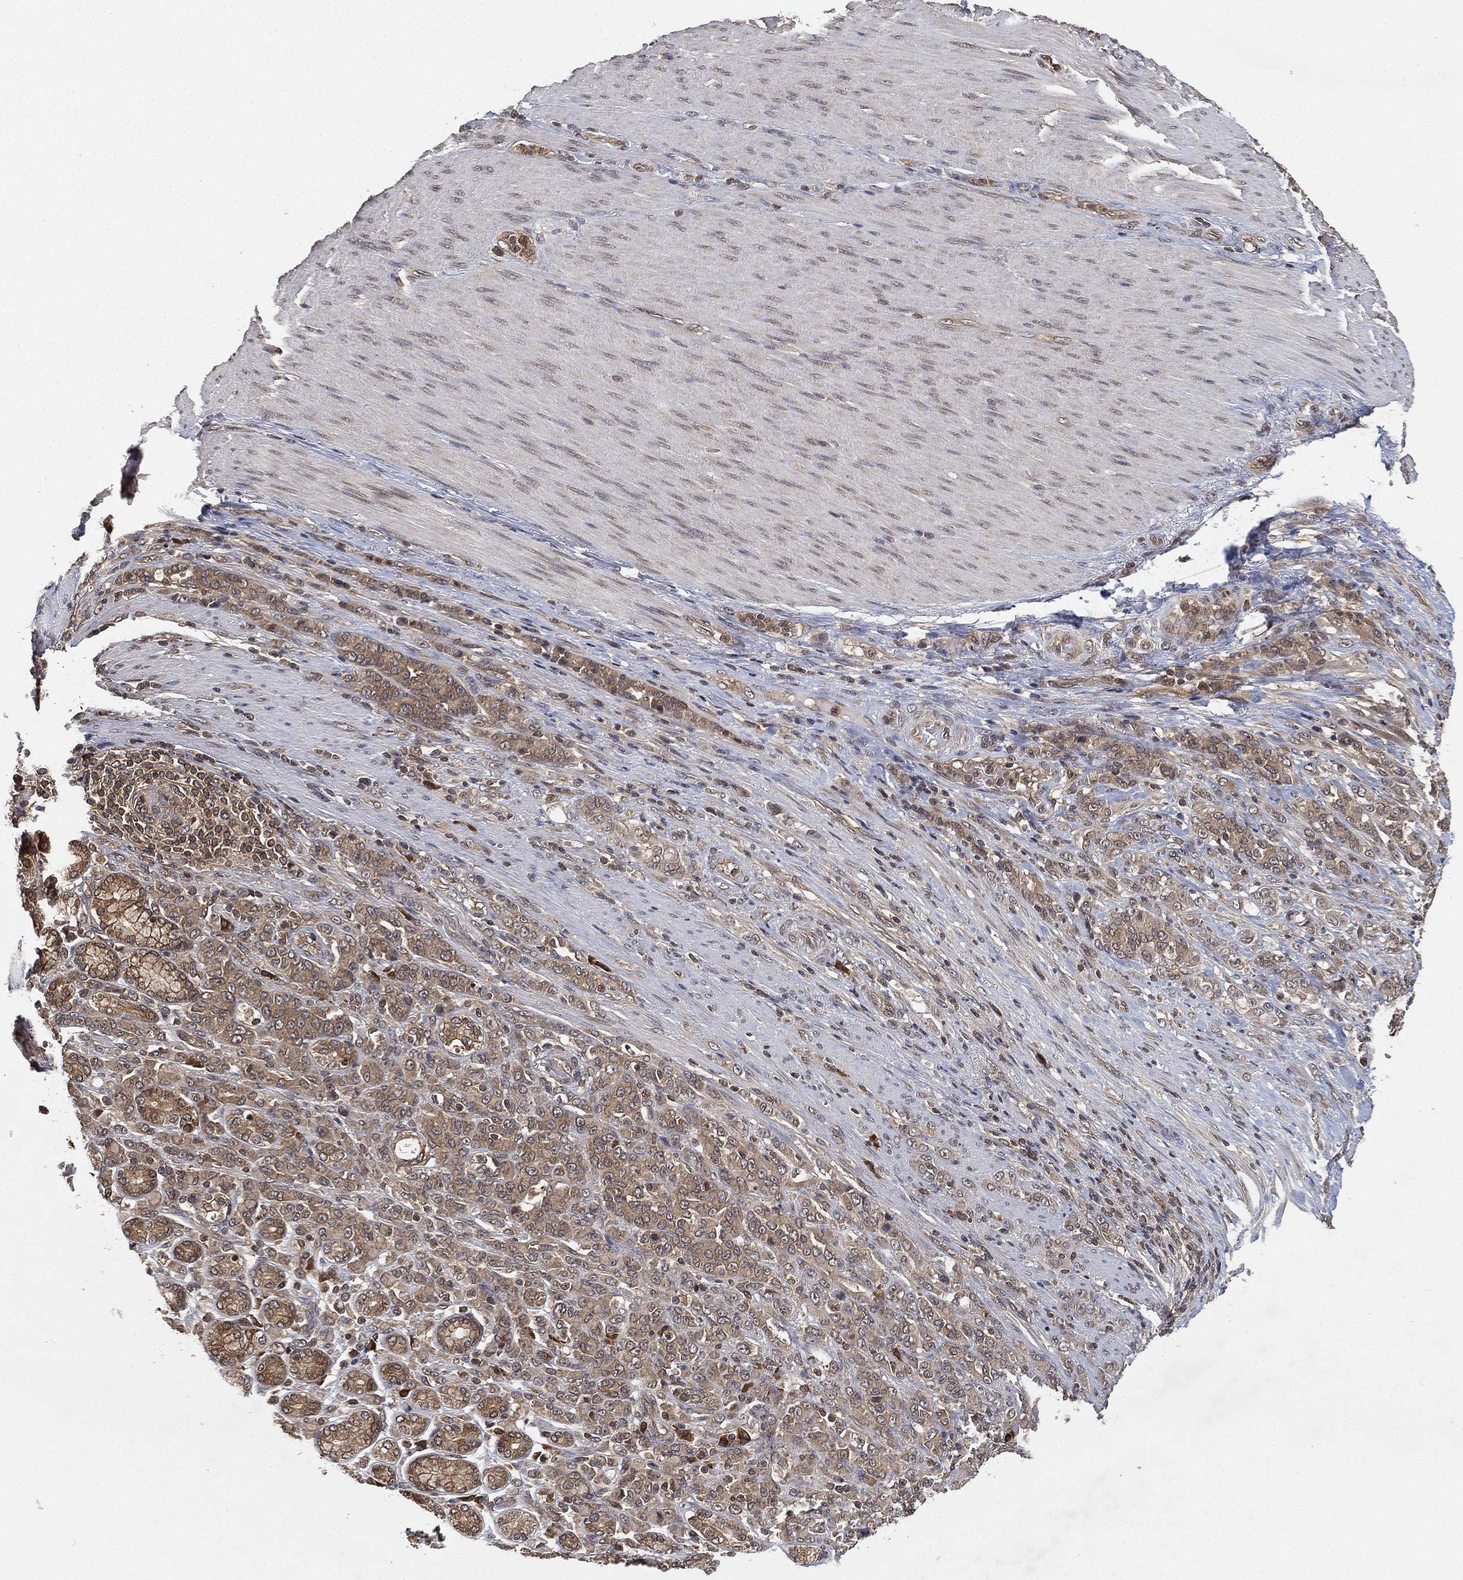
{"staining": {"intensity": "weak", "quantity": ">75%", "location": "cytoplasmic/membranous"}, "tissue": "stomach cancer", "cell_type": "Tumor cells", "image_type": "cancer", "snomed": [{"axis": "morphology", "description": "Normal tissue, NOS"}, {"axis": "morphology", "description": "Adenocarcinoma, NOS"}, {"axis": "topography", "description": "Stomach"}], "caption": "Protein staining shows weak cytoplasmic/membranous expression in about >75% of tumor cells in stomach cancer (adenocarcinoma).", "gene": "UBA5", "patient": {"sex": "female", "age": 79}}